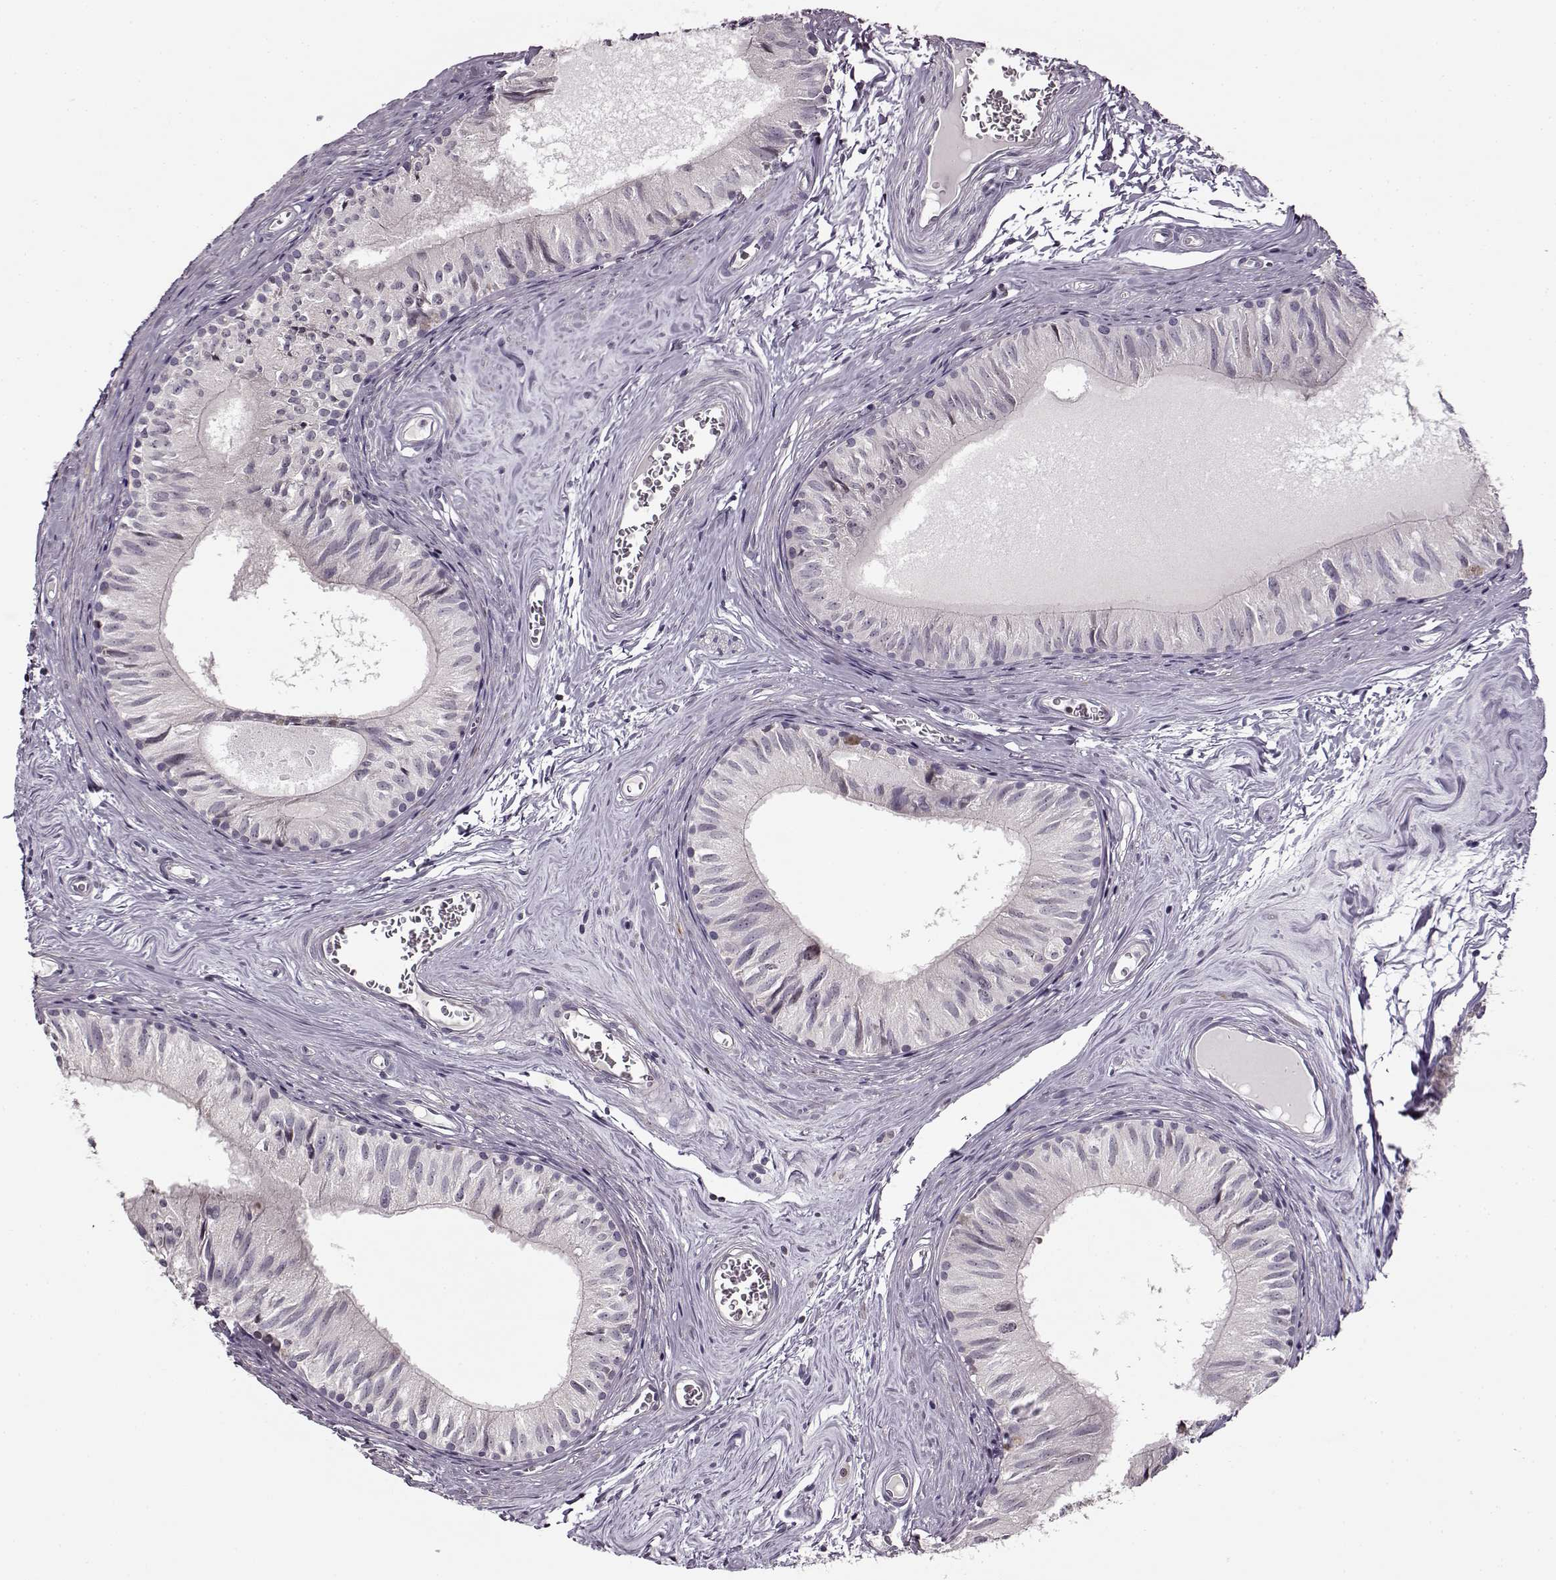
{"staining": {"intensity": "negative", "quantity": "none", "location": "none"}, "tissue": "epididymis", "cell_type": "Glandular cells", "image_type": "normal", "snomed": [{"axis": "morphology", "description": "Normal tissue, NOS"}, {"axis": "topography", "description": "Epididymis"}], "caption": "A high-resolution micrograph shows IHC staining of normal epididymis, which shows no significant expression in glandular cells.", "gene": "FSHB", "patient": {"sex": "male", "age": 52}}